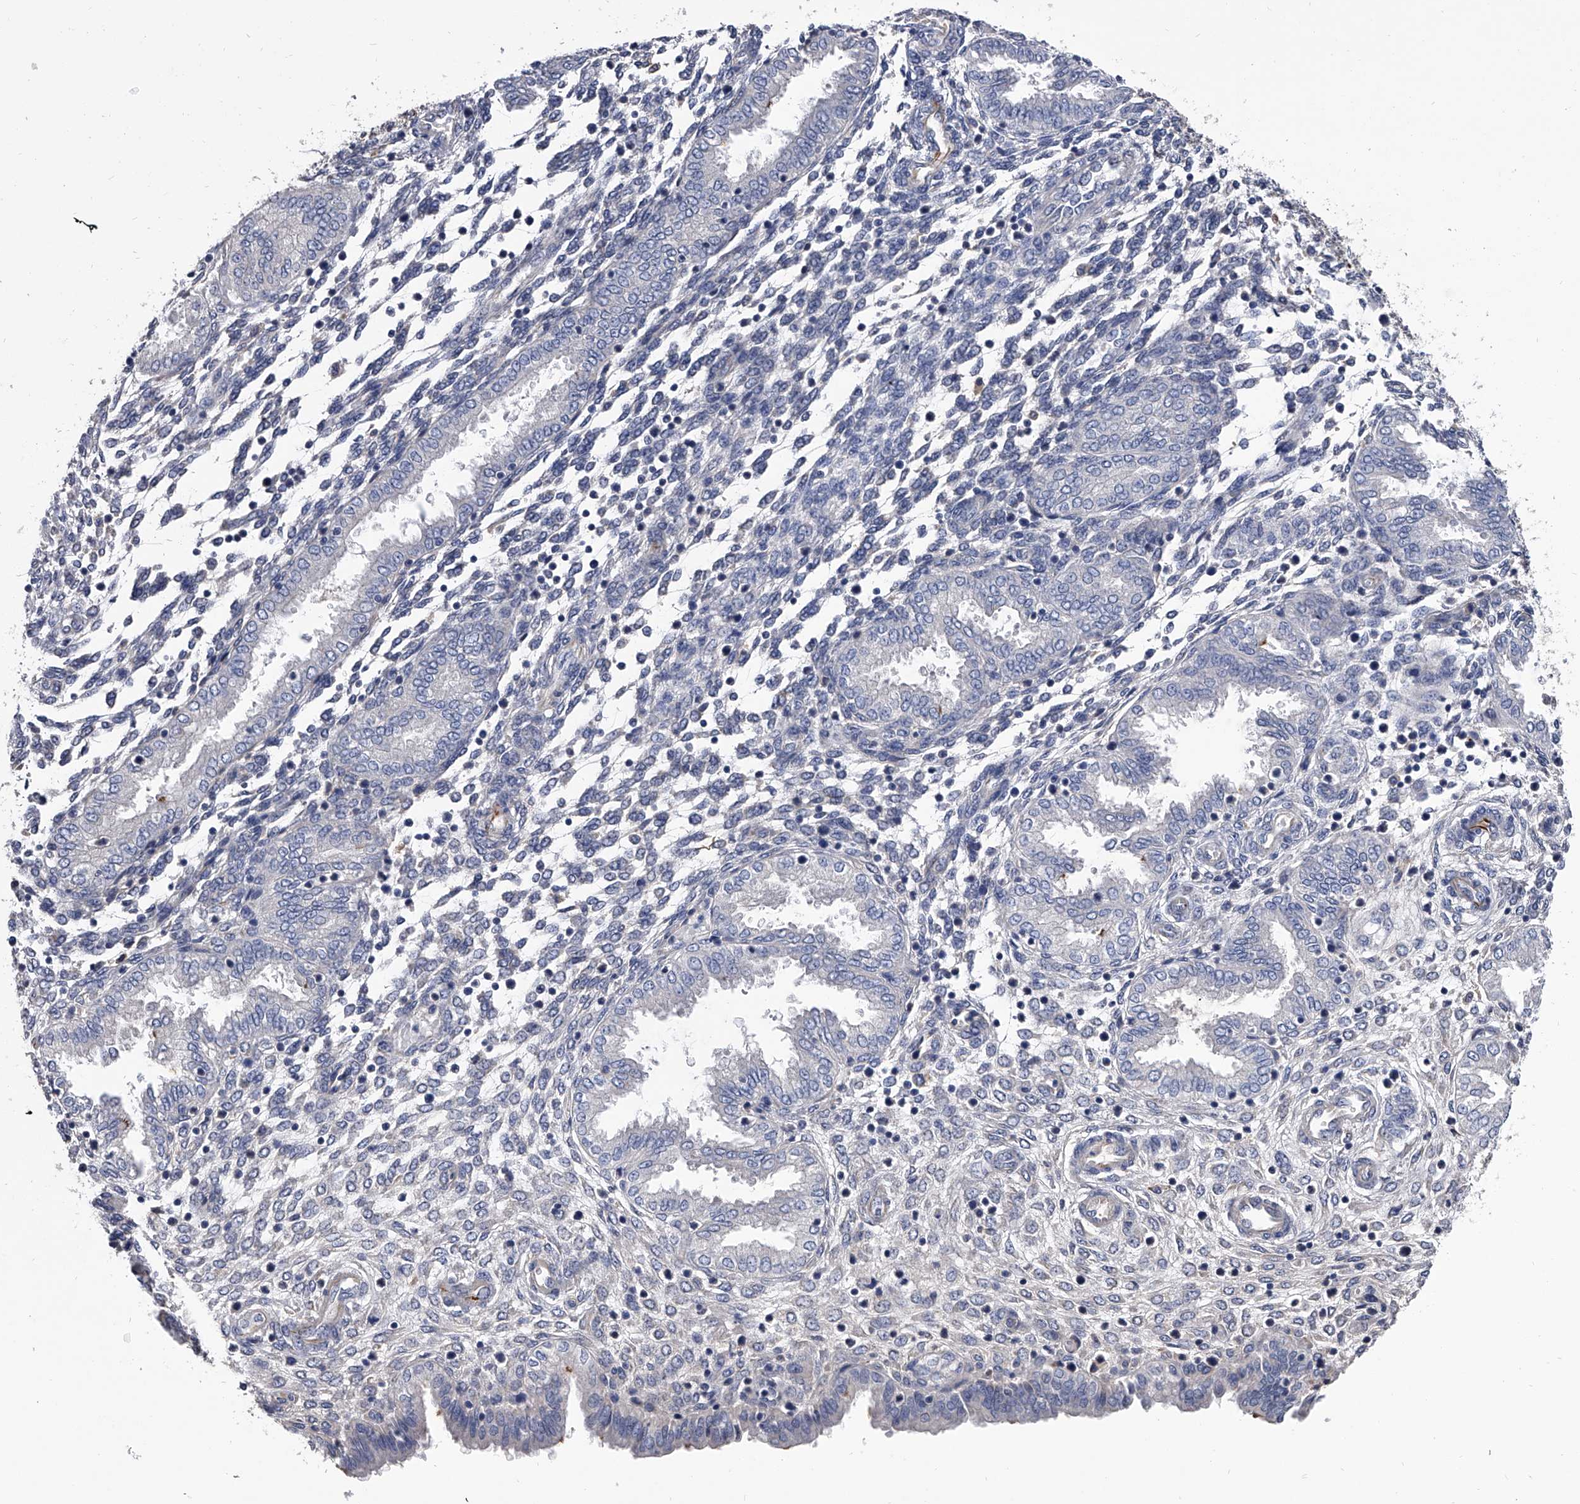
{"staining": {"intensity": "moderate", "quantity": "25%-75%", "location": "cytoplasmic/membranous"}, "tissue": "endometrium", "cell_type": "Cells in endometrial stroma", "image_type": "normal", "snomed": [{"axis": "morphology", "description": "Normal tissue, NOS"}, {"axis": "topography", "description": "Endometrium"}], "caption": "High-magnification brightfield microscopy of normal endometrium stained with DAB (brown) and counterstained with hematoxylin (blue). cells in endometrial stroma exhibit moderate cytoplasmic/membranous expression is present in approximately25%-75% of cells. (brown staining indicates protein expression, while blue staining denotes nuclei).", "gene": "EFCAB7", "patient": {"sex": "female", "age": 33}}